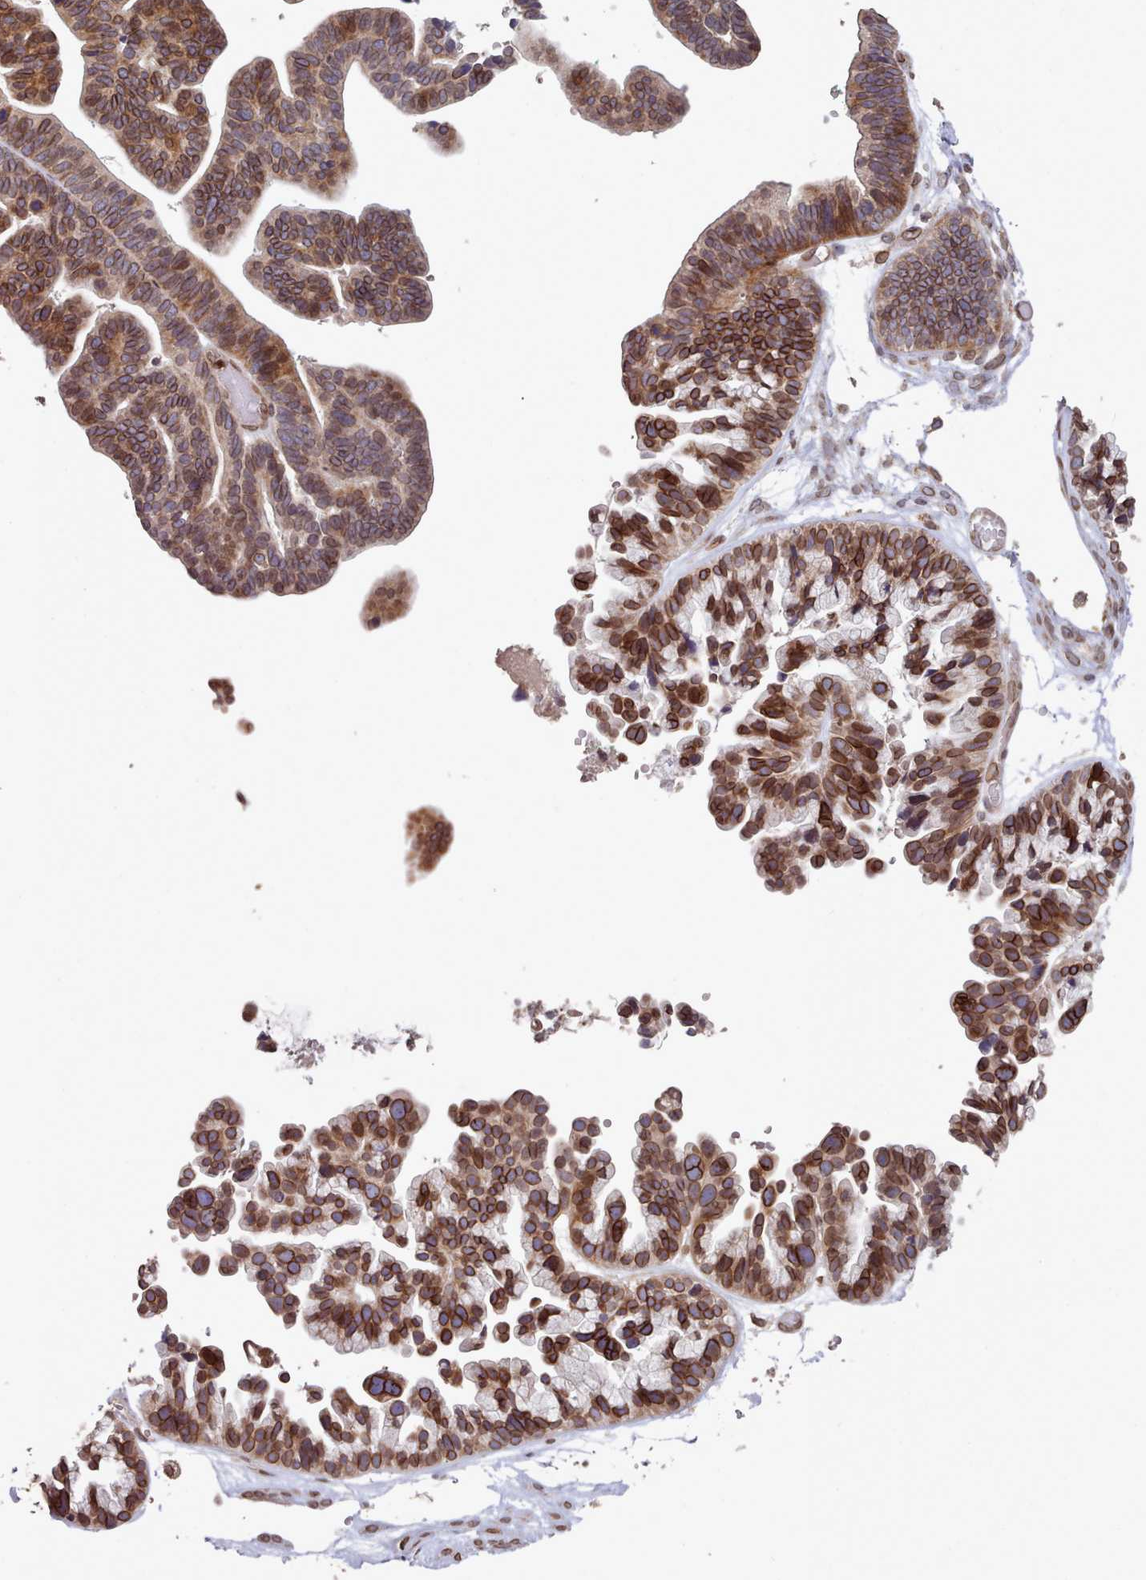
{"staining": {"intensity": "moderate", "quantity": ">75%", "location": "cytoplasmic/membranous,nuclear"}, "tissue": "ovarian cancer", "cell_type": "Tumor cells", "image_type": "cancer", "snomed": [{"axis": "morphology", "description": "Cystadenocarcinoma, serous, NOS"}, {"axis": "topography", "description": "Ovary"}], "caption": "Immunohistochemical staining of human ovarian serous cystadenocarcinoma shows moderate cytoplasmic/membranous and nuclear protein staining in approximately >75% of tumor cells.", "gene": "TOR1AIP1", "patient": {"sex": "female", "age": 56}}